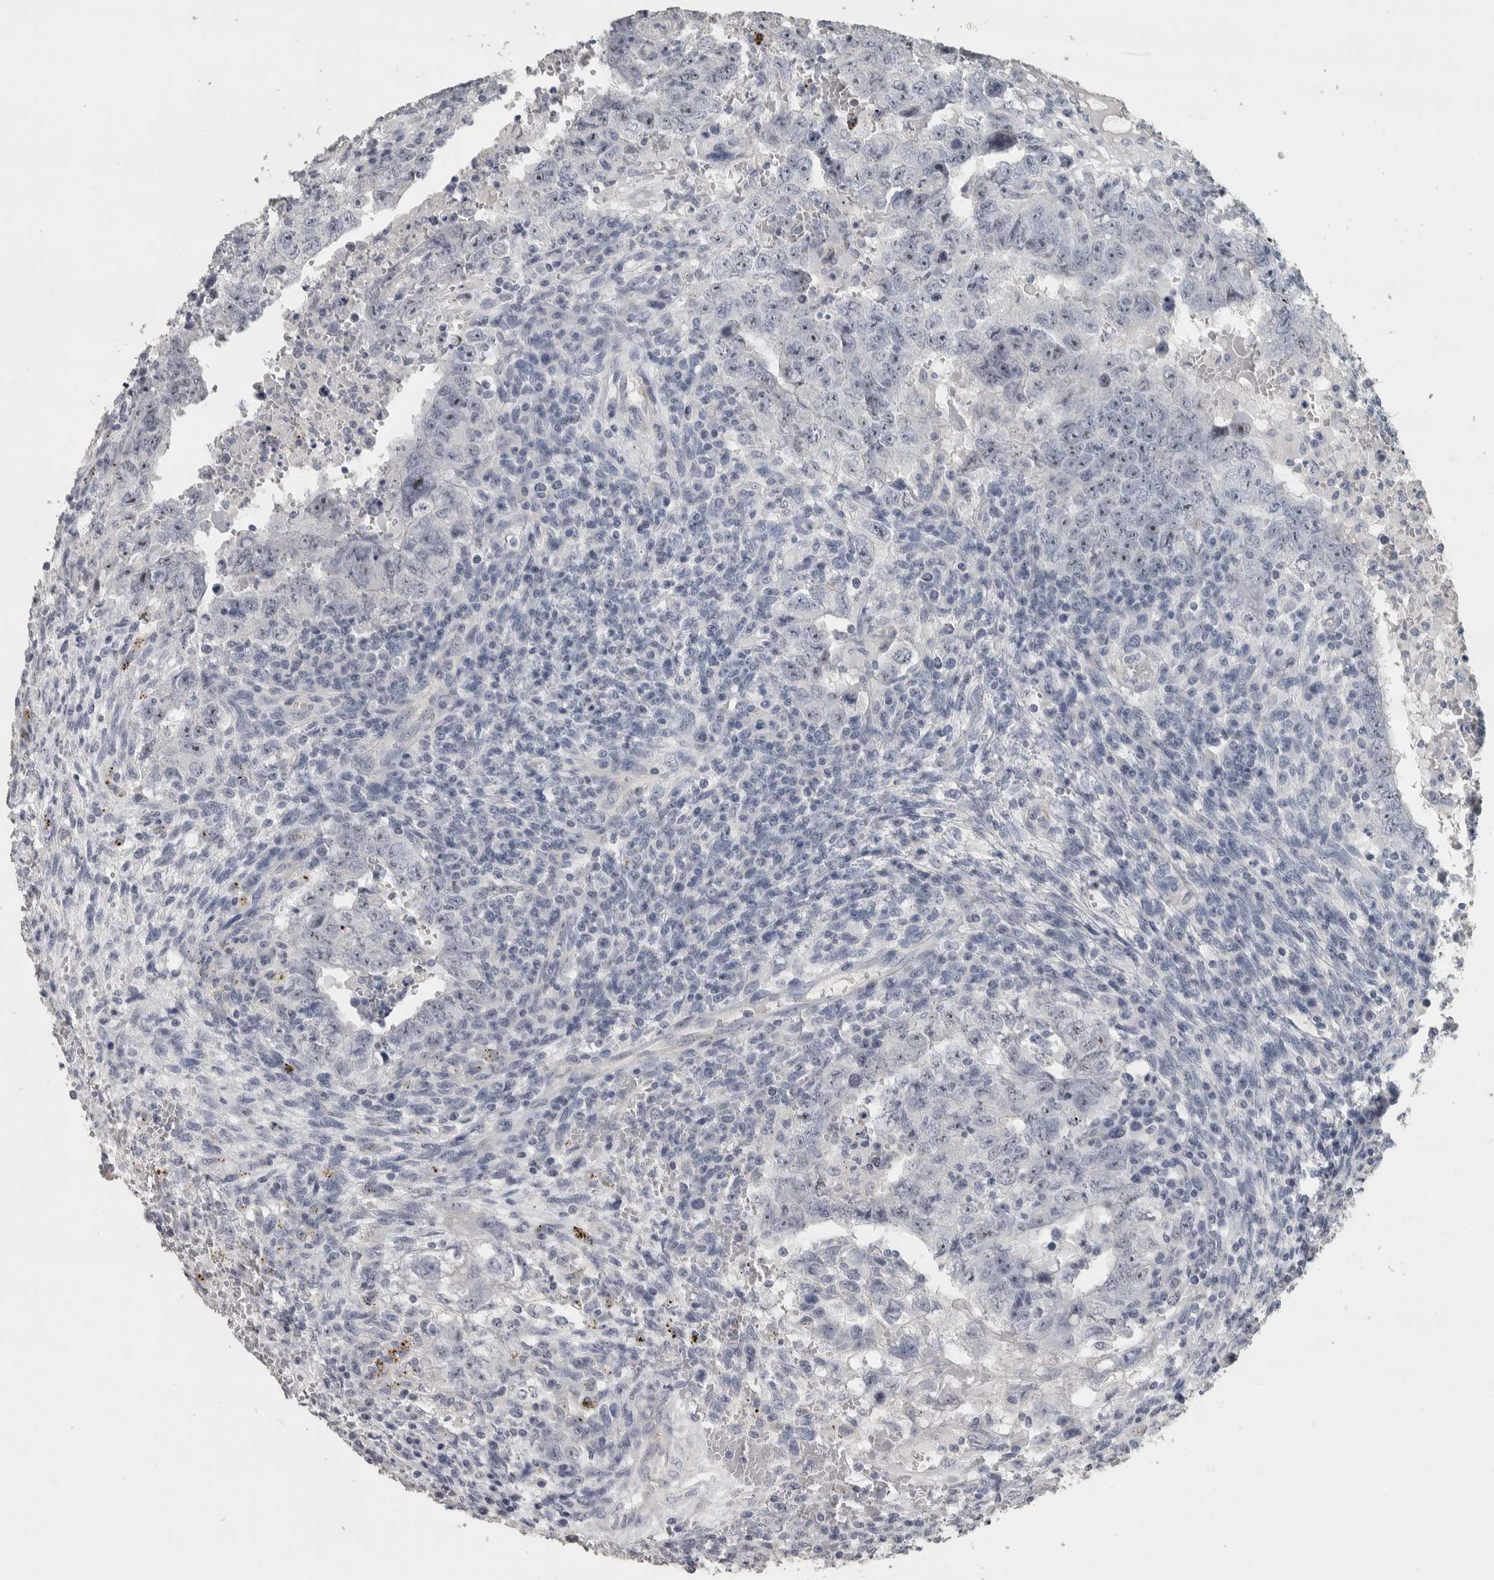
{"staining": {"intensity": "weak", "quantity": "<25%", "location": "nuclear"}, "tissue": "testis cancer", "cell_type": "Tumor cells", "image_type": "cancer", "snomed": [{"axis": "morphology", "description": "Carcinoma, Embryonal, NOS"}, {"axis": "topography", "description": "Testis"}], "caption": "This photomicrograph is of testis embryonal carcinoma stained with immunohistochemistry to label a protein in brown with the nuclei are counter-stained blue. There is no expression in tumor cells.", "gene": "DCAF10", "patient": {"sex": "male", "age": 26}}